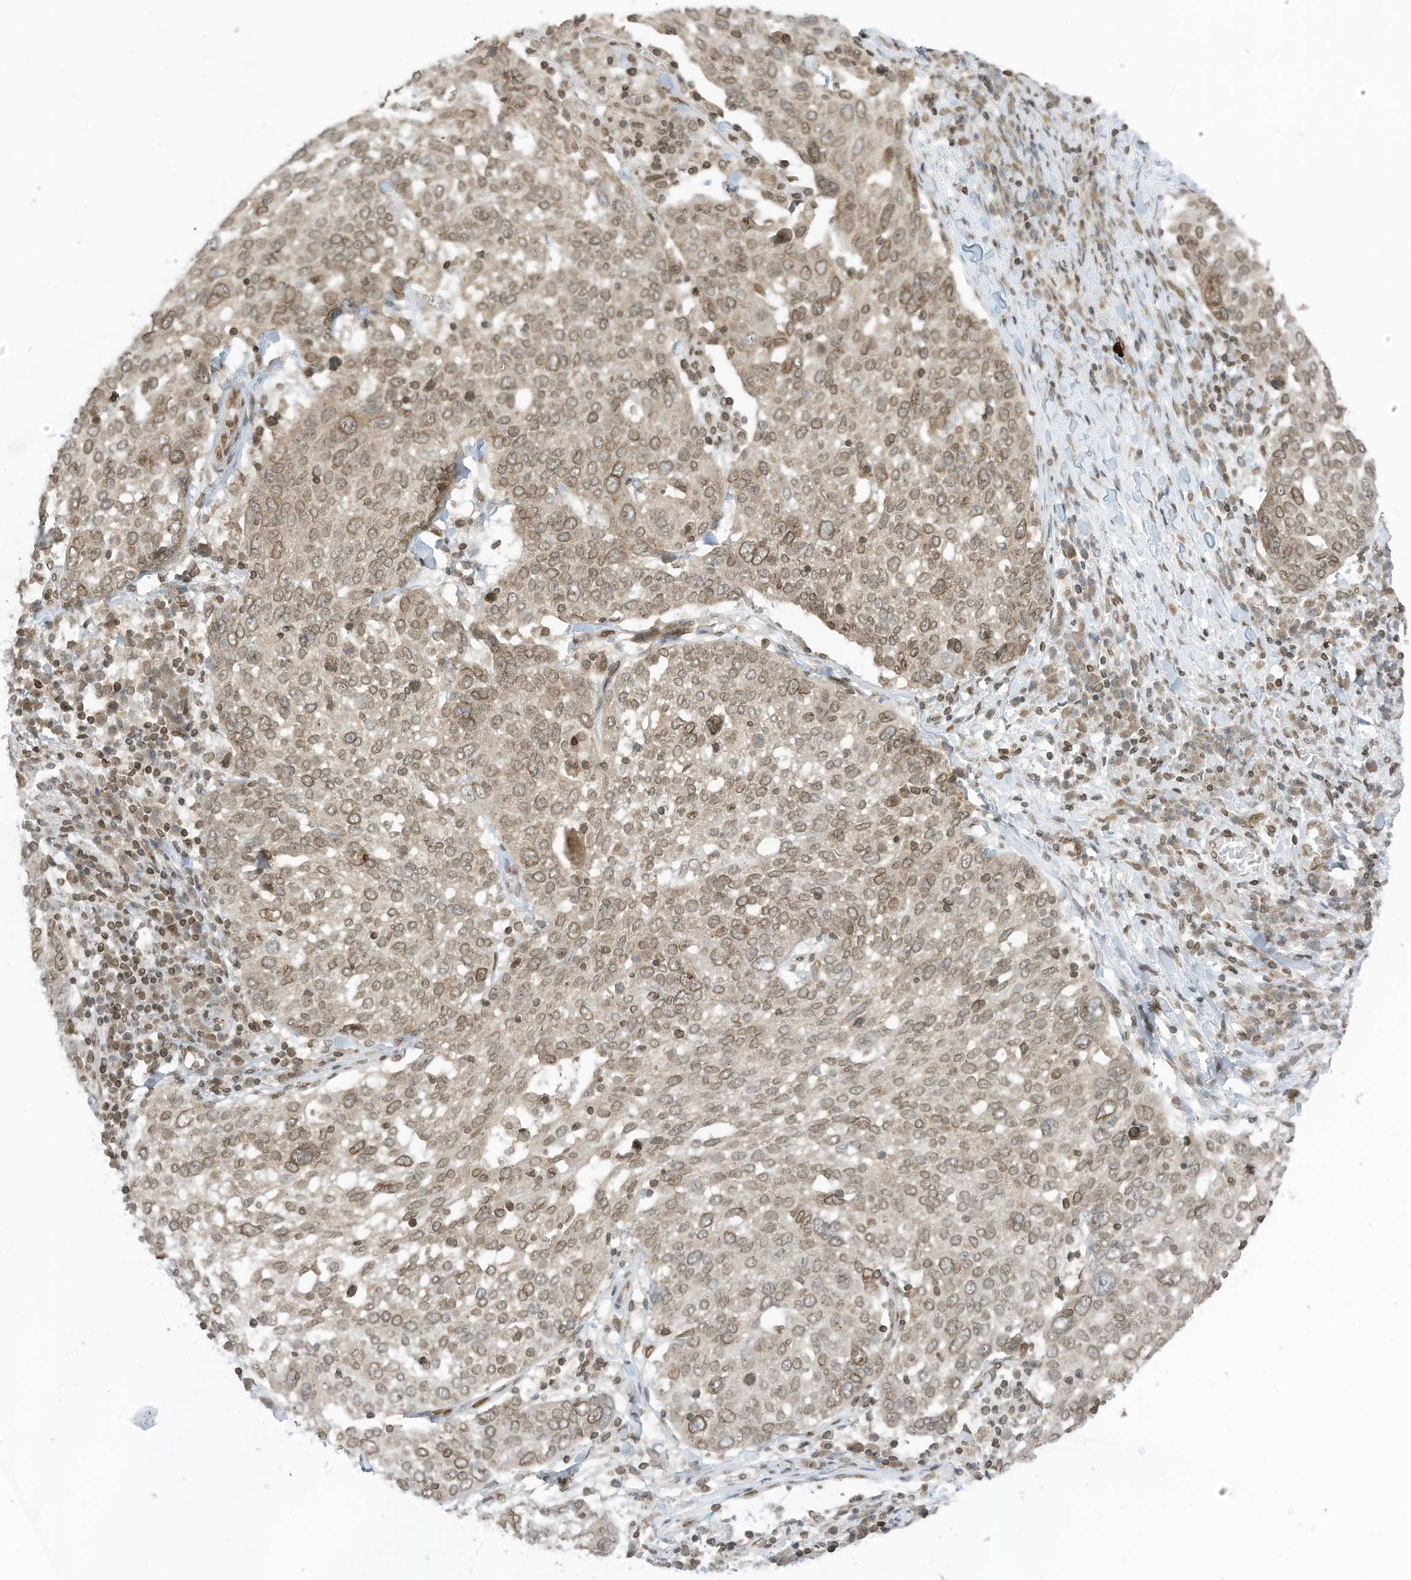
{"staining": {"intensity": "moderate", "quantity": ">75%", "location": "cytoplasmic/membranous,nuclear"}, "tissue": "lung cancer", "cell_type": "Tumor cells", "image_type": "cancer", "snomed": [{"axis": "morphology", "description": "Squamous cell carcinoma, NOS"}, {"axis": "topography", "description": "Lung"}], "caption": "This image demonstrates immunohistochemistry staining of human lung squamous cell carcinoma, with medium moderate cytoplasmic/membranous and nuclear positivity in approximately >75% of tumor cells.", "gene": "RABL3", "patient": {"sex": "male", "age": 65}}